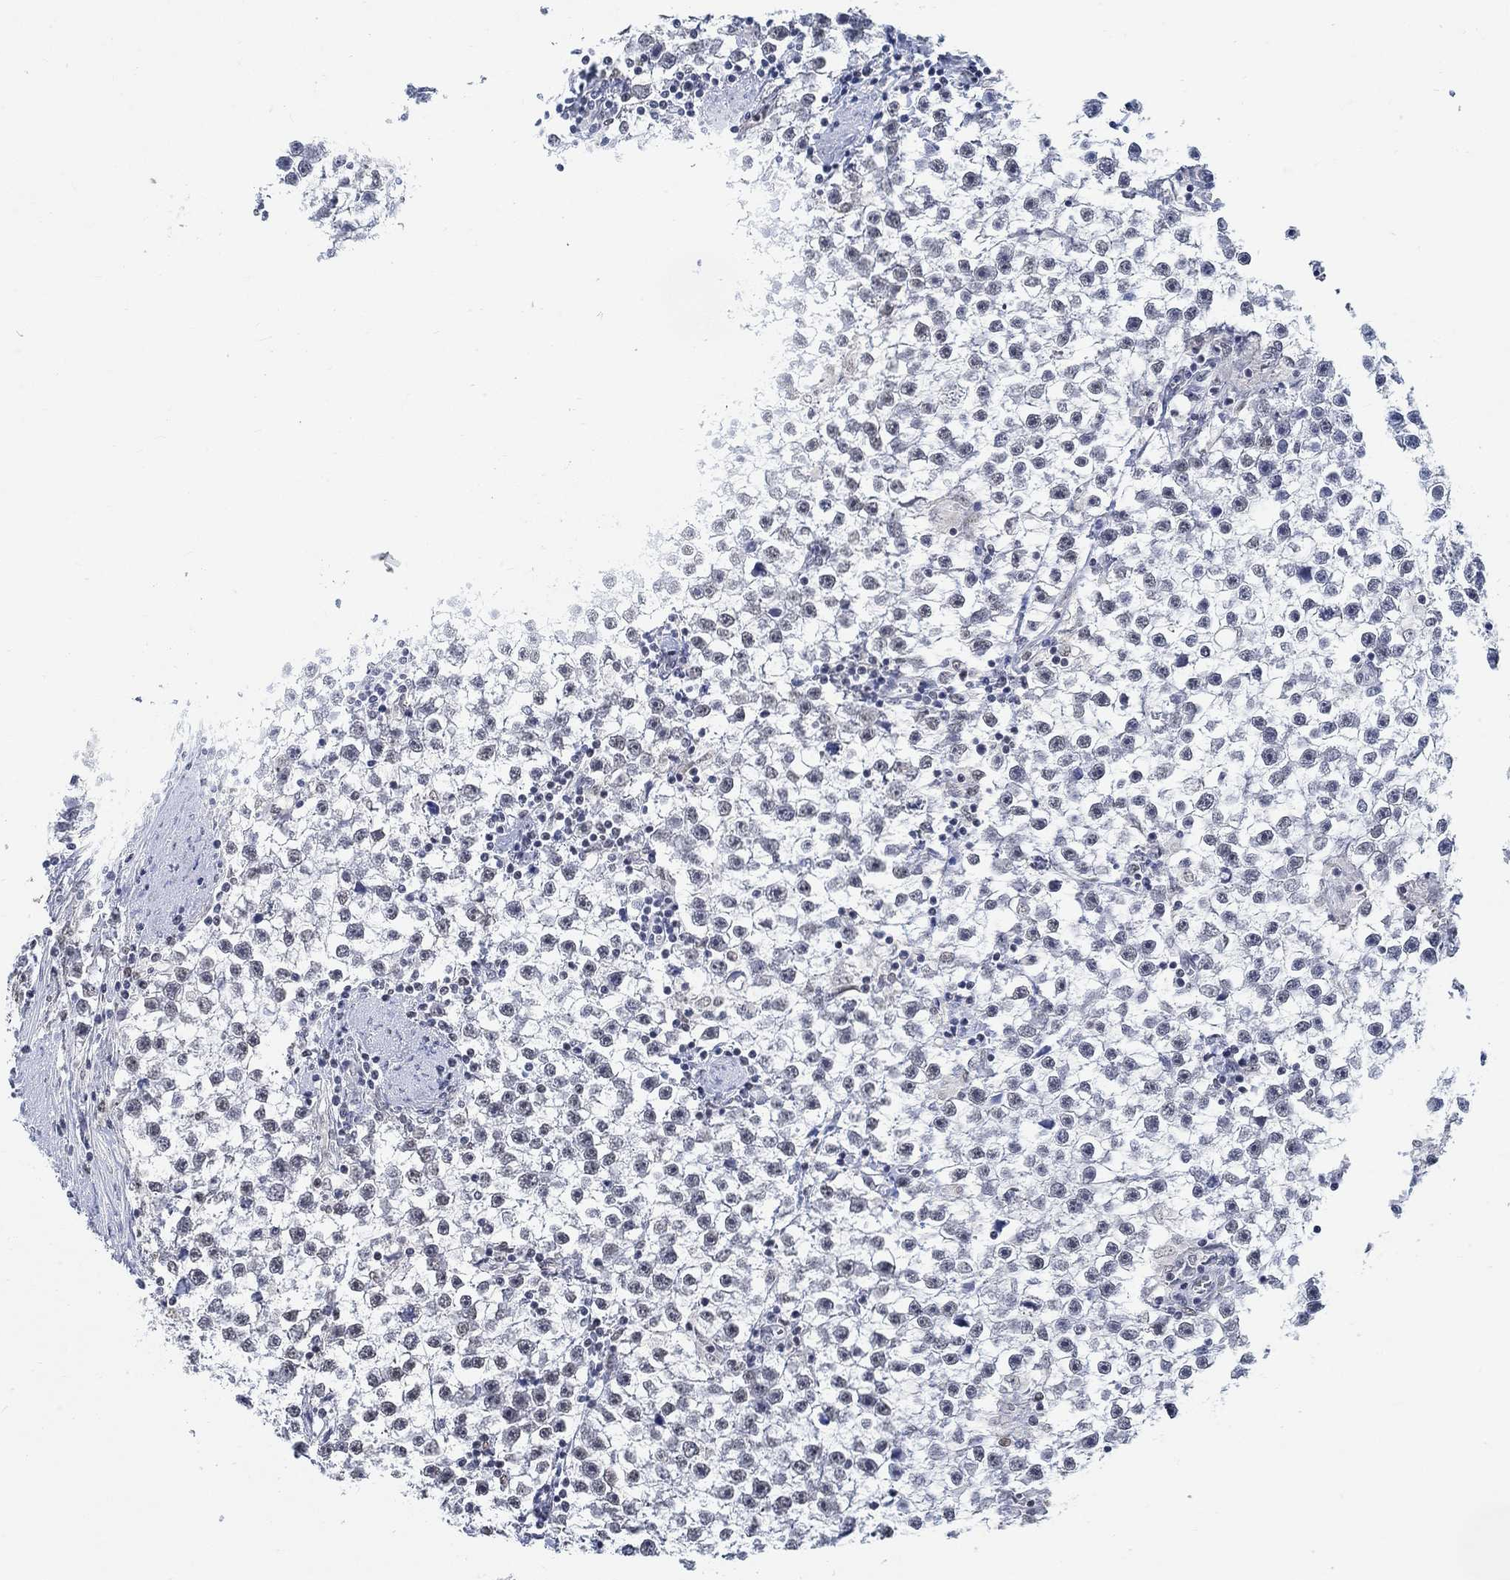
{"staining": {"intensity": "negative", "quantity": "none", "location": "none"}, "tissue": "testis cancer", "cell_type": "Tumor cells", "image_type": "cancer", "snomed": [{"axis": "morphology", "description": "Seminoma, NOS"}, {"axis": "topography", "description": "Testis"}], "caption": "Tumor cells show no significant protein staining in seminoma (testis).", "gene": "KCNH8", "patient": {"sex": "male", "age": 59}}